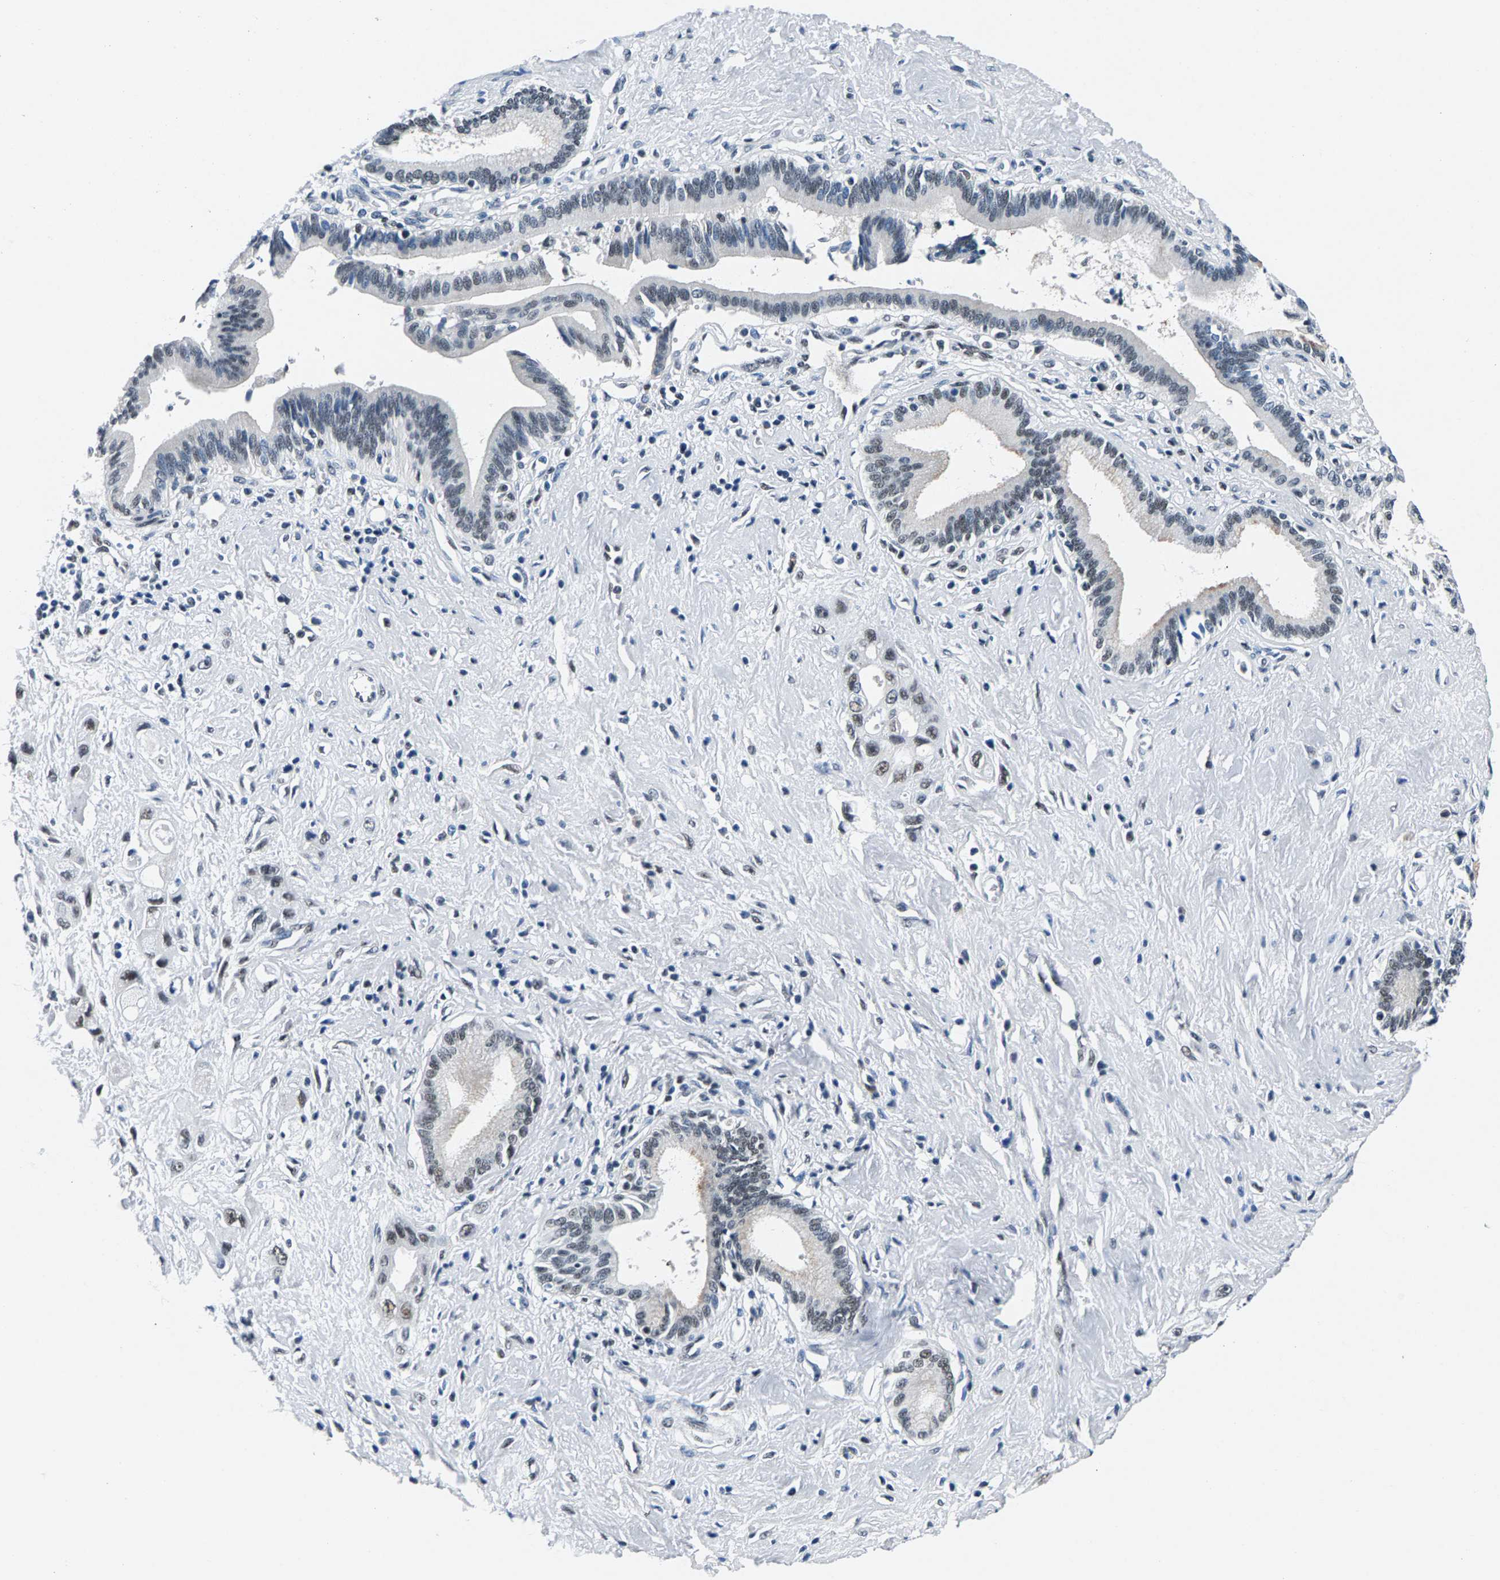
{"staining": {"intensity": "weak", "quantity": "<25%", "location": "nuclear"}, "tissue": "pancreatic cancer", "cell_type": "Tumor cells", "image_type": "cancer", "snomed": [{"axis": "morphology", "description": "Adenocarcinoma, NOS"}, {"axis": "topography", "description": "Pancreas"}], "caption": "Photomicrograph shows no significant protein expression in tumor cells of pancreatic adenocarcinoma. (Brightfield microscopy of DAB (3,3'-diaminobenzidine) immunohistochemistry (IHC) at high magnification).", "gene": "ATF2", "patient": {"sex": "female", "age": 66}}